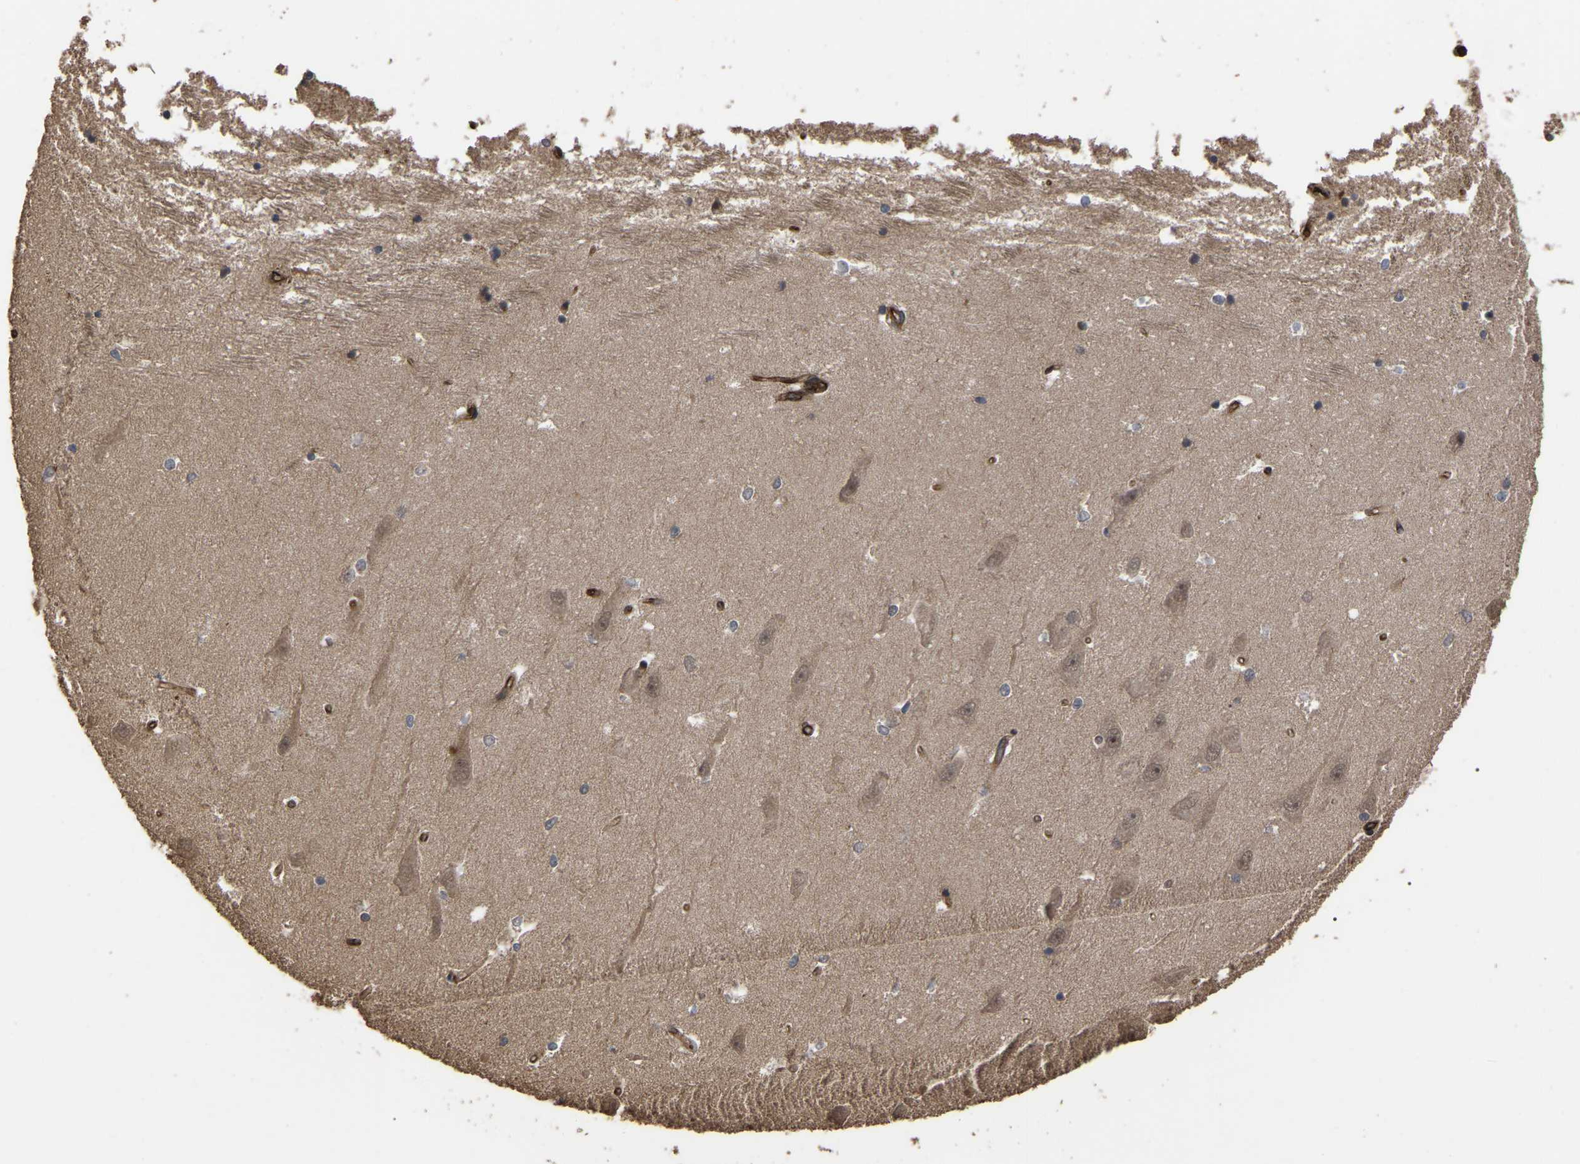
{"staining": {"intensity": "negative", "quantity": "none", "location": "none"}, "tissue": "hippocampus", "cell_type": "Glial cells", "image_type": "normal", "snomed": [{"axis": "morphology", "description": "Normal tissue, NOS"}, {"axis": "topography", "description": "Hippocampus"}], "caption": "The histopathology image exhibits no staining of glial cells in normal hippocampus.", "gene": "FAM161B", "patient": {"sex": "male", "age": 45}}